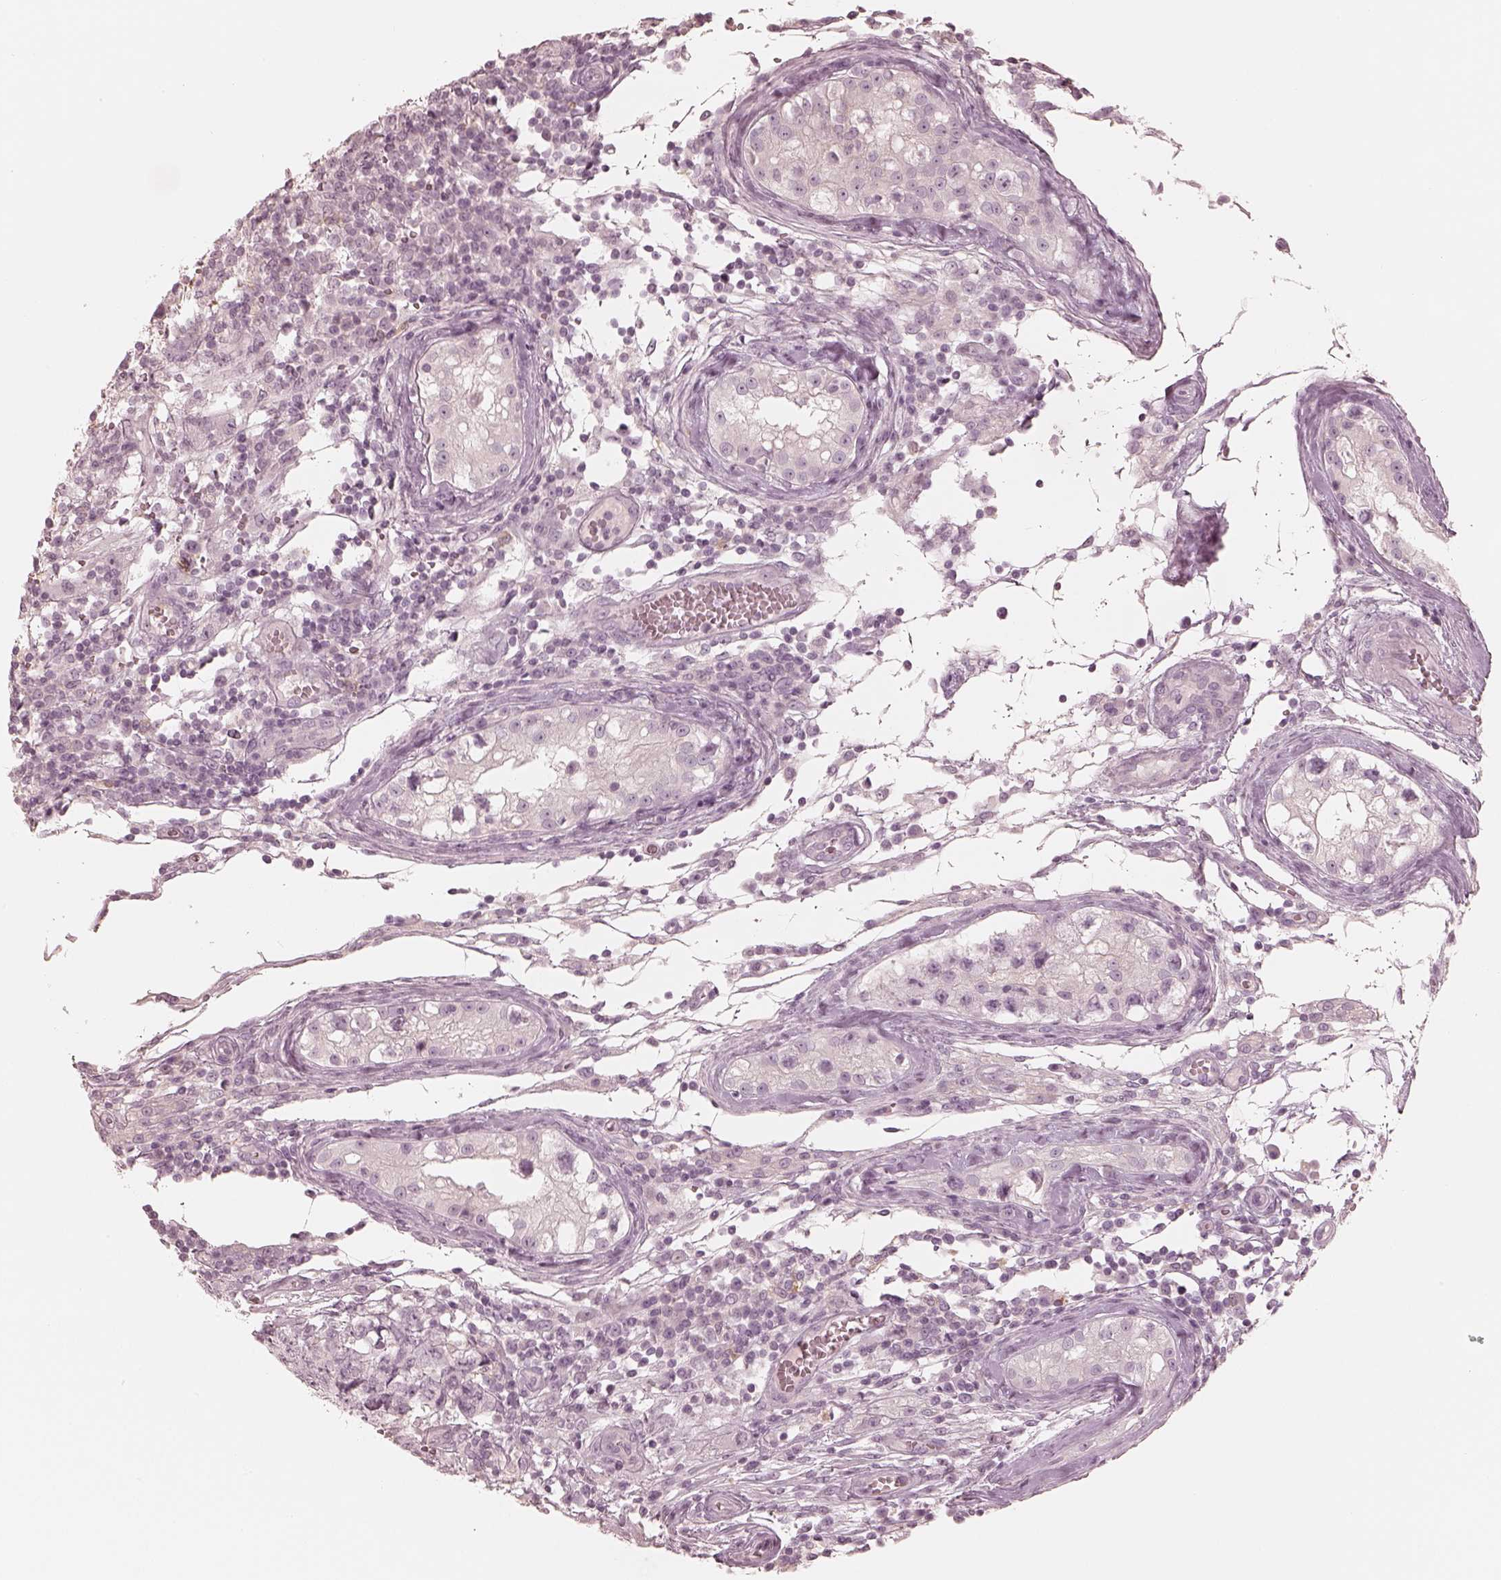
{"staining": {"intensity": "negative", "quantity": "none", "location": "none"}, "tissue": "testis cancer", "cell_type": "Tumor cells", "image_type": "cancer", "snomed": [{"axis": "morphology", "description": "Carcinoma, Embryonal, NOS"}, {"axis": "topography", "description": "Testis"}], "caption": "Image shows no protein staining in tumor cells of testis cancer (embryonal carcinoma) tissue.", "gene": "CALR3", "patient": {"sex": "male", "age": 23}}